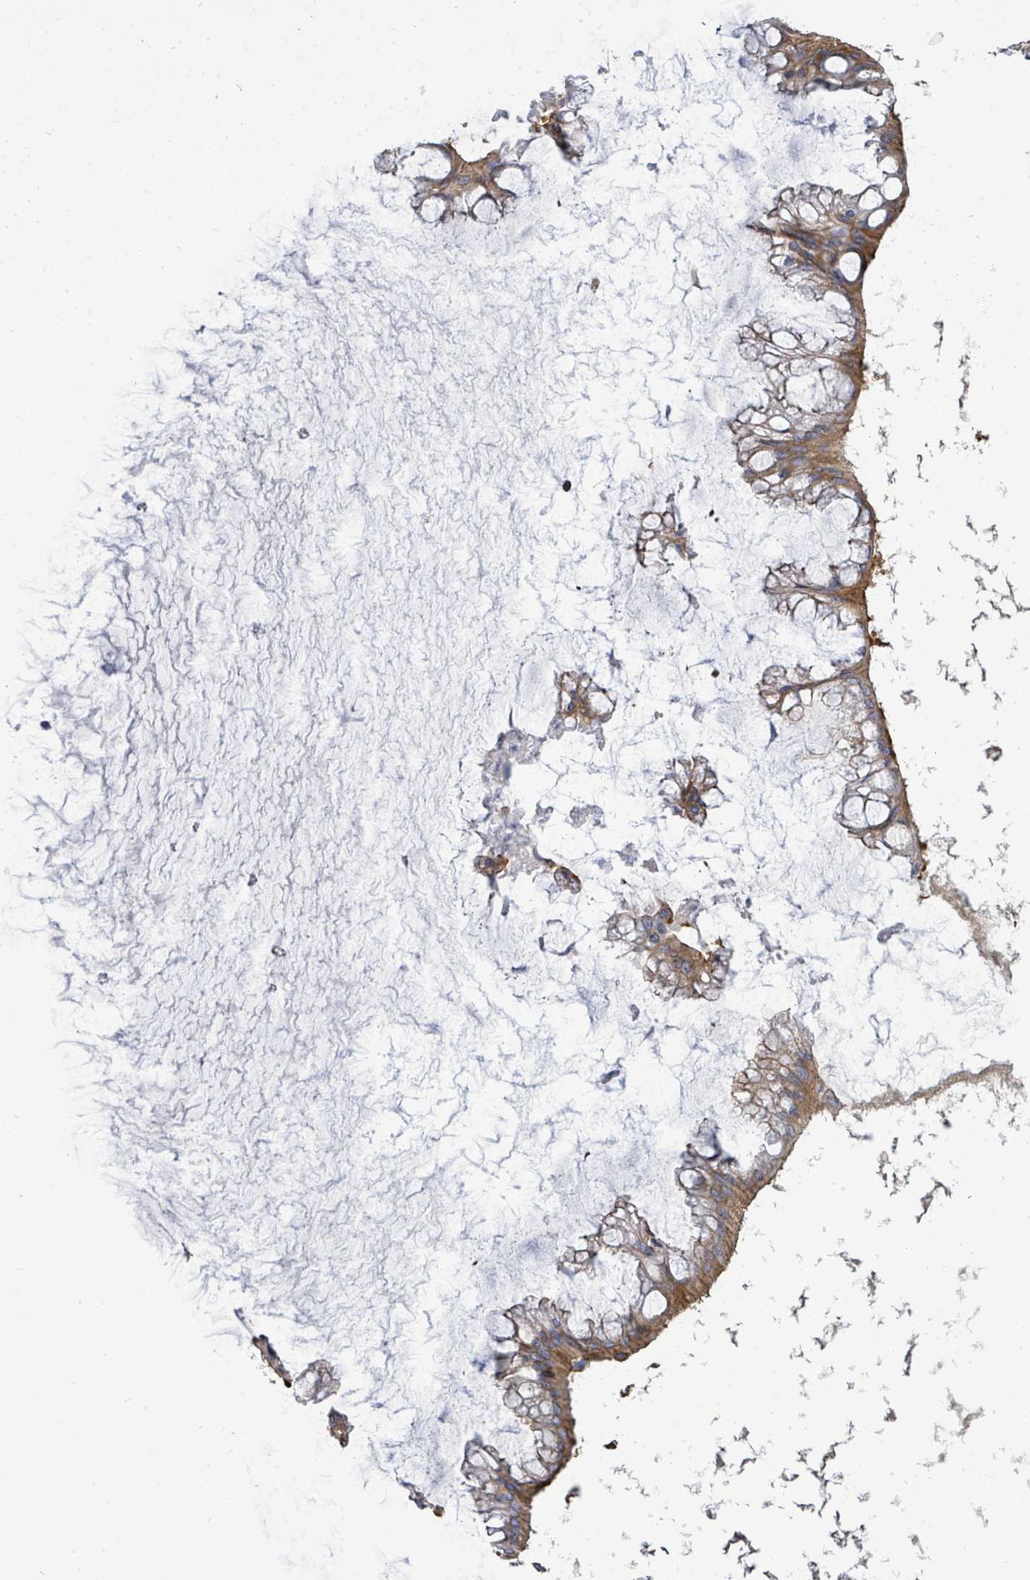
{"staining": {"intensity": "moderate", "quantity": ">75%", "location": "cytoplasmic/membranous"}, "tissue": "ovarian cancer", "cell_type": "Tumor cells", "image_type": "cancer", "snomed": [{"axis": "morphology", "description": "Cystadenocarcinoma, mucinous, NOS"}, {"axis": "topography", "description": "Ovary"}], "caption": "Moderate cytoplasmic/membranous expression is identified in approximately >75% of tumor cells in mucinous cystadenocarcinoma (ovarian).", "gene": "EIF3C", "patient": {"sex": "female", "age": 73}}